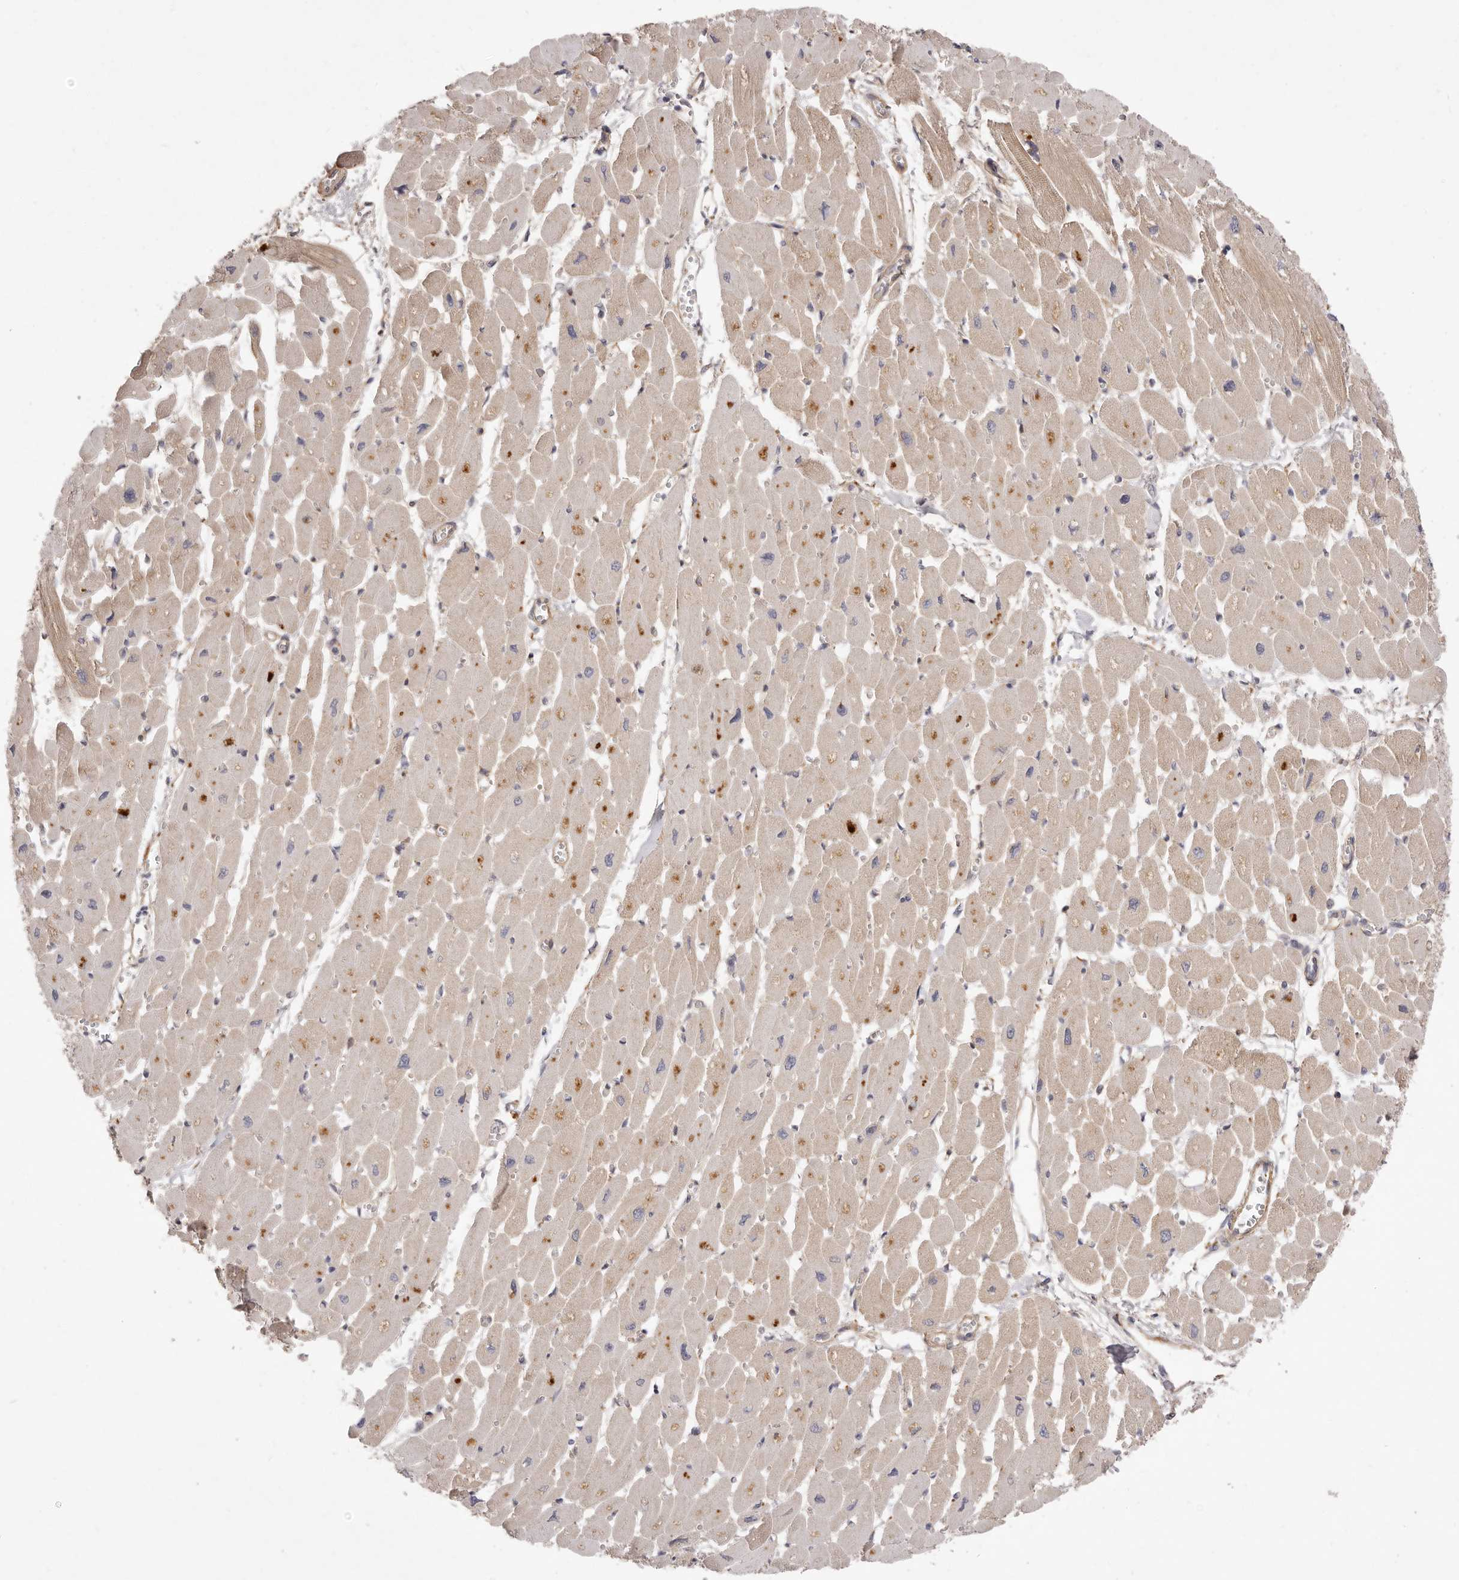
{"staining": {"intensity": "weak", "quantity": ">75%", "location": "cytoplasmic/membranous"}, "tissue": "heart muscle", "cell_type": "Cardiomyocytes", "image_type": "normal", "snomed": [{"axis": "morphology", "description": "Normal tissue, NOS"}, {"axis": "topography", "description": "Heart"}], "caption": "A micrograph of human heart muscle stained for a protein reveals weak cytoplasmic/membranous brown staining in cardiomyocytes.", "gene": "ADAMTS9", "patient": {"sex": "female", "age": 54}}